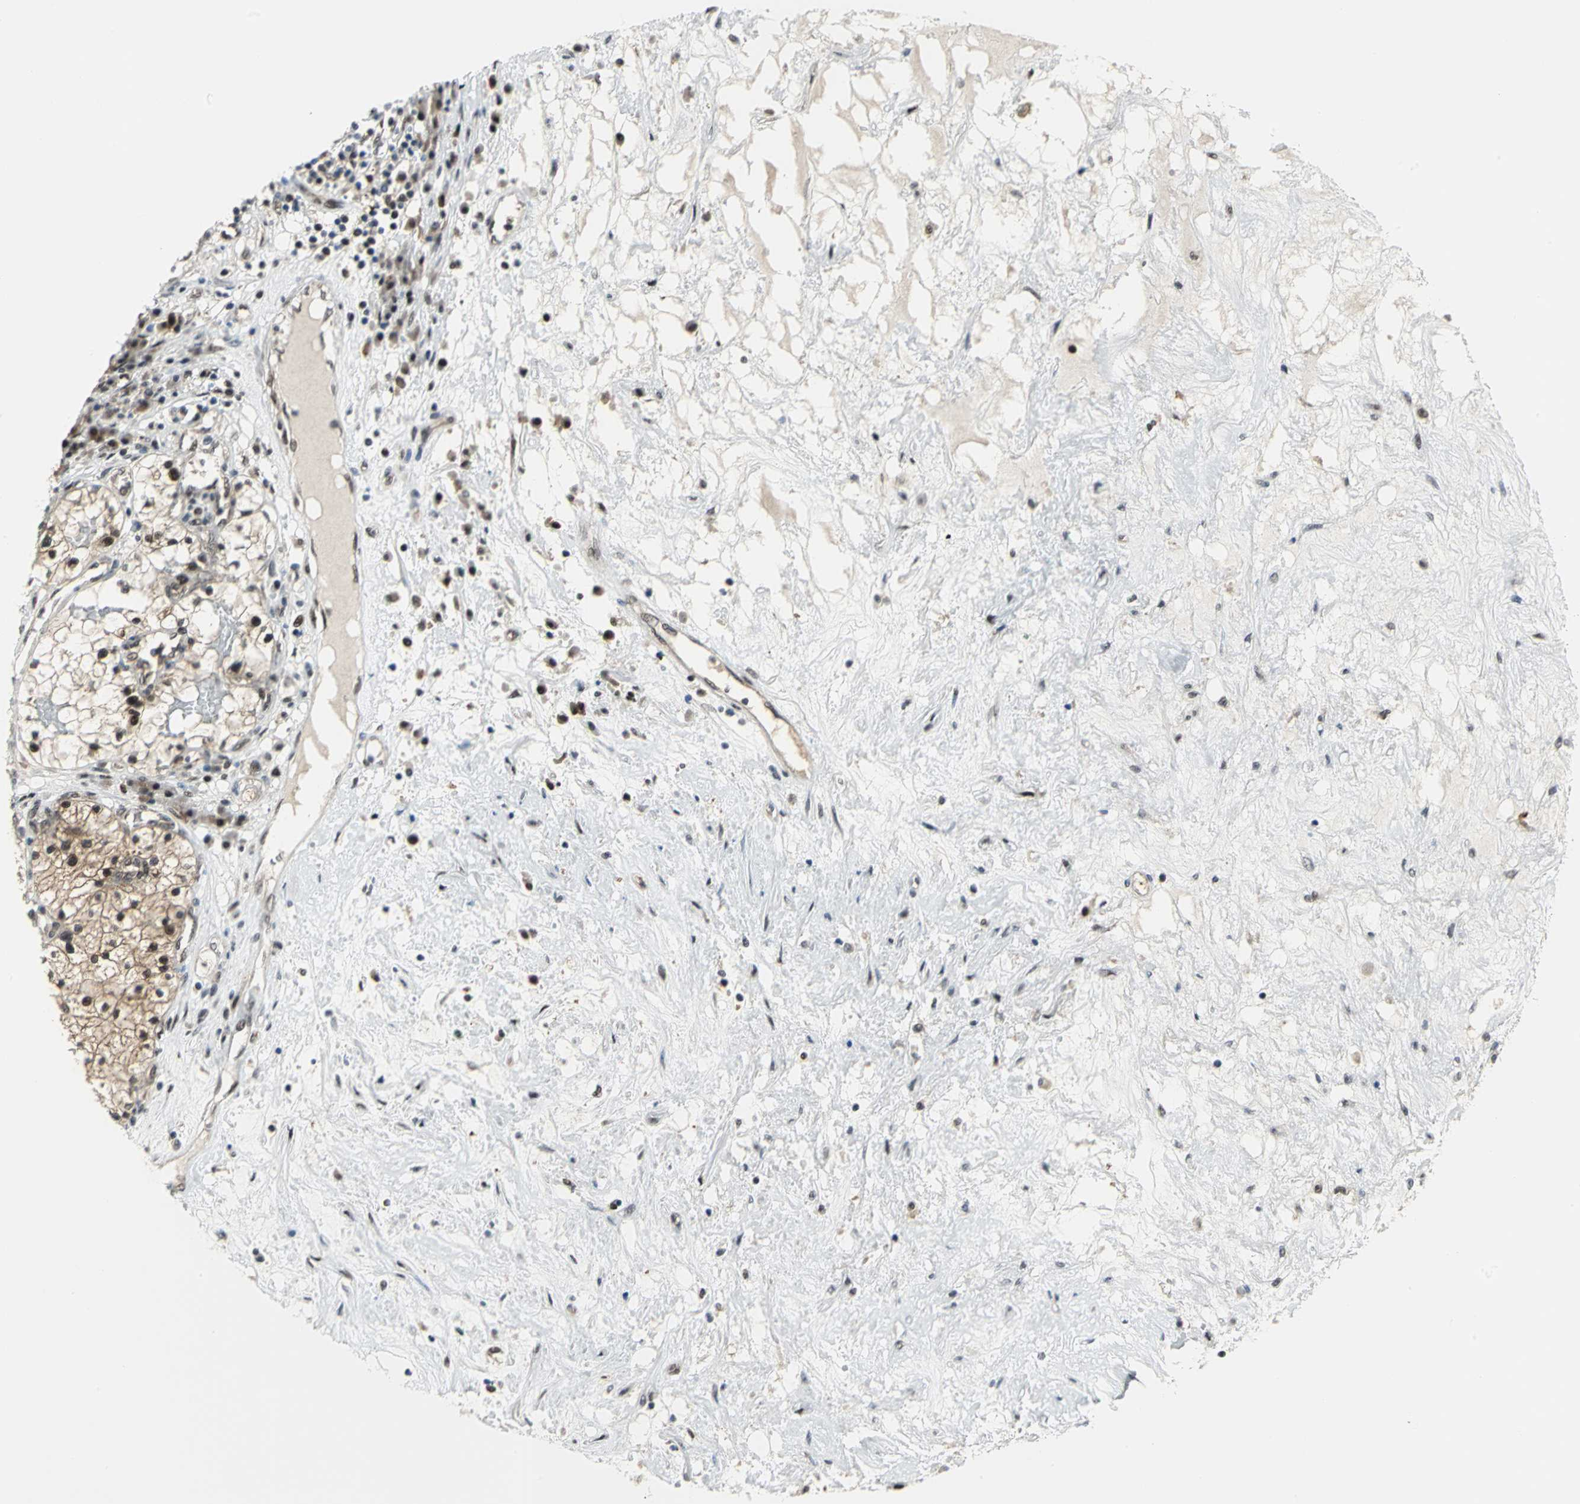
{"staining": {"intensity": "moderate", "quantity": "25%-75%", "location": "cytoplasmic/membranous,nuclear"}, "tissue": "renal cancer", "cell_type": "Tumor cells", "image_type": "cancer", "snomed": [{"axis": "morphology", "description": "Adenocarcinoma, NOS"}, {"axis": "topography", "description": "Kidney"}], "caption": "IHC staining of adenocarcinoma (renal), which displays medium levels of moderate cytoplasmic/membranous and nuclear expression in approximately 25%-75% of tumor cells indicating moderate cytoplasmic/membranous and nuclear protein staining. The staining was performed using DAB (brown) for protein detection and nuclei were counterstained in hematoxylin (blue).", "gene": "PSMA4", "patient": {"sex": "male", "age": 68}}